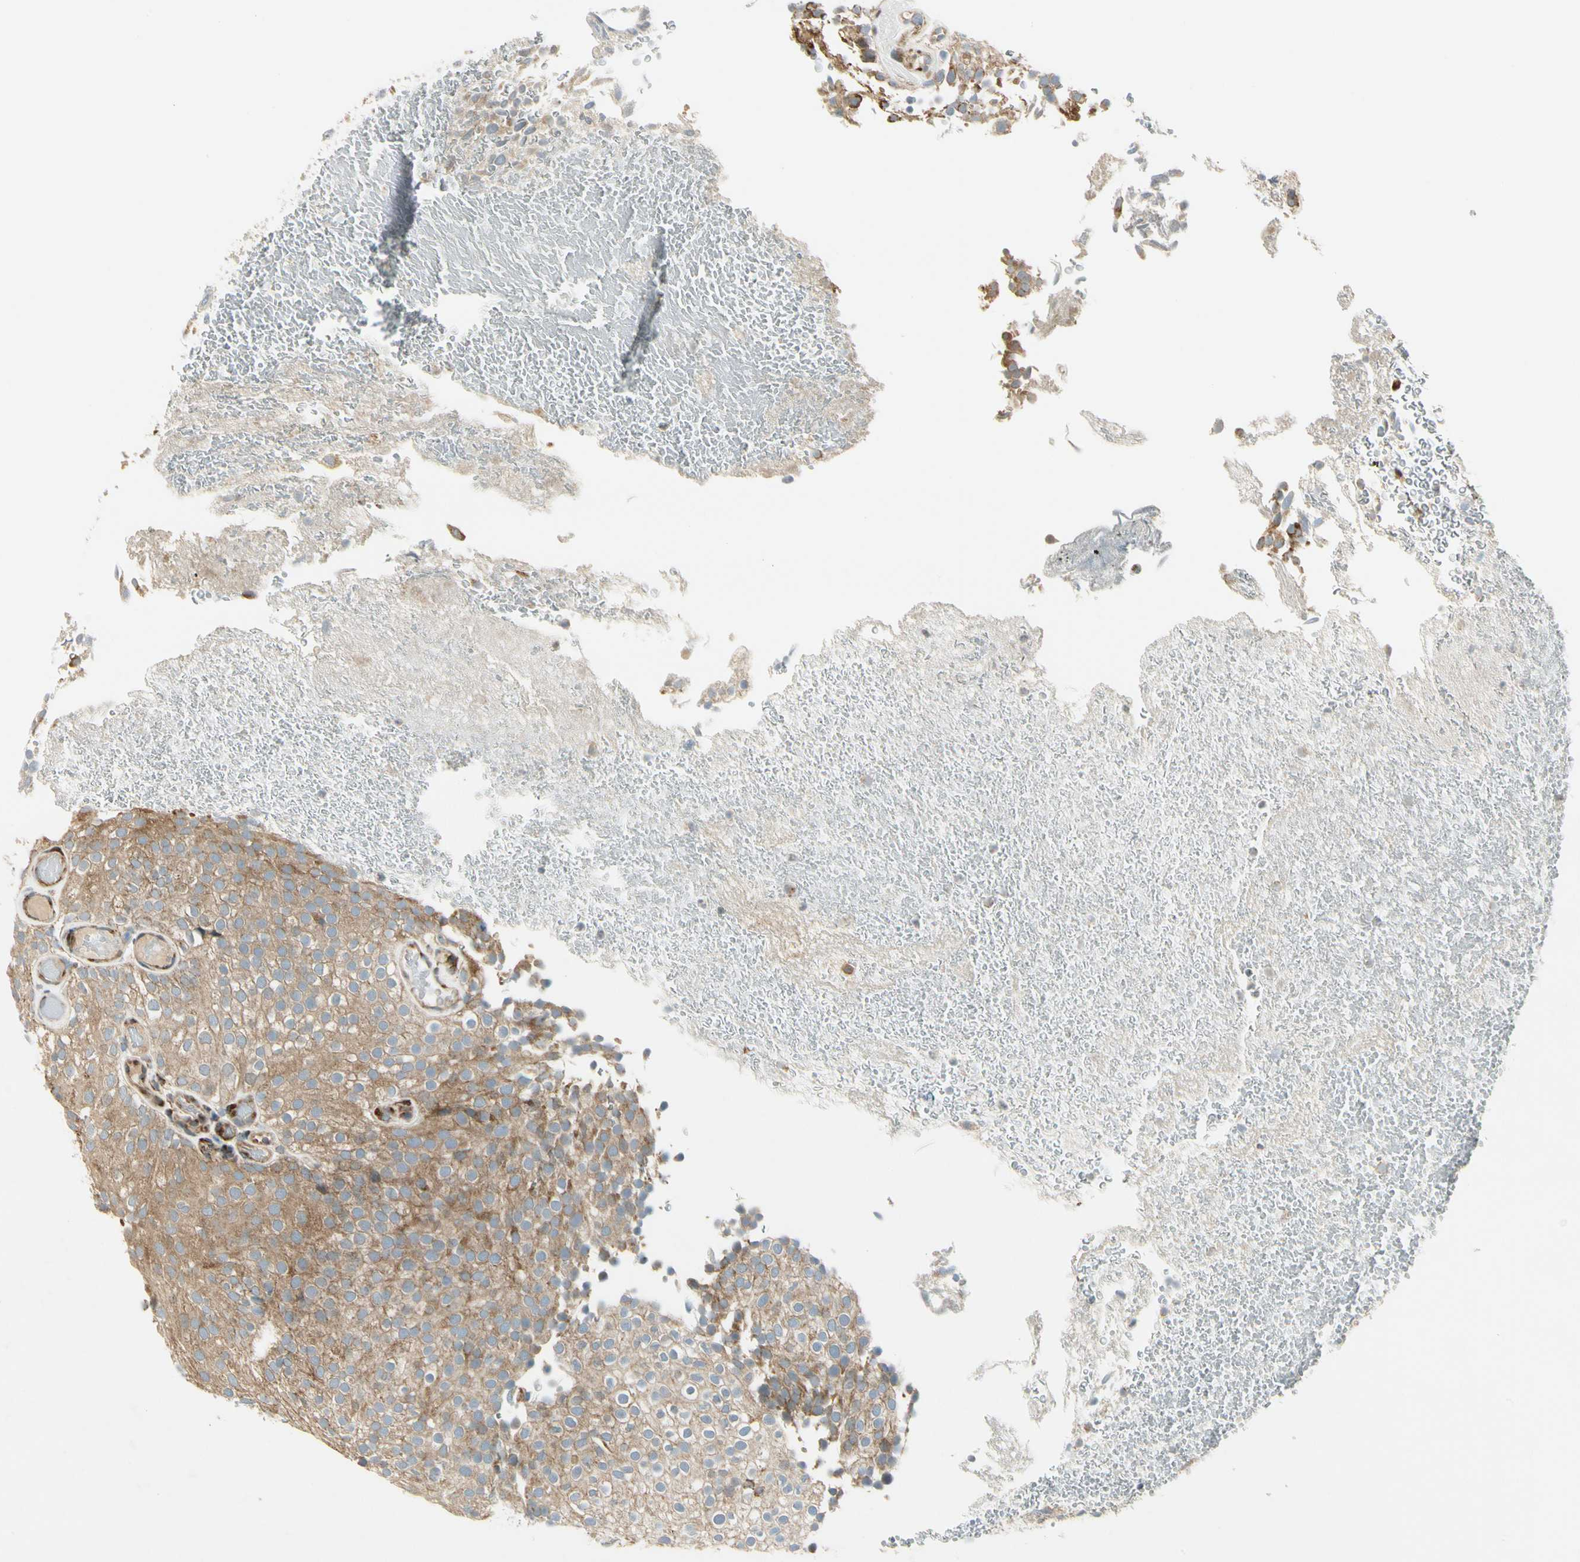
{"staining": {"intensity": "weak", "quantity": ">75%", "location": "cytoplasmic/membranous"}, "tissue": "urothelial cancer", "cell_type": "Tumor cells", "image_type": "cancer", "snomed": [{"axis": "morphology", "description": "Urothelial carcinoma, Low grade"}, {"axis": "topography", "description": "Urinary bladder"}], "caption": "A micrograph showing weak cytoplasmic/membranous positivity in about >75% of tumor cells in urothelial carcinoma (low-grade), as visualized by brown immunohistochemical staining.", "gene": "MANSC1", "patient": {"sex": "male", "age": 78}}